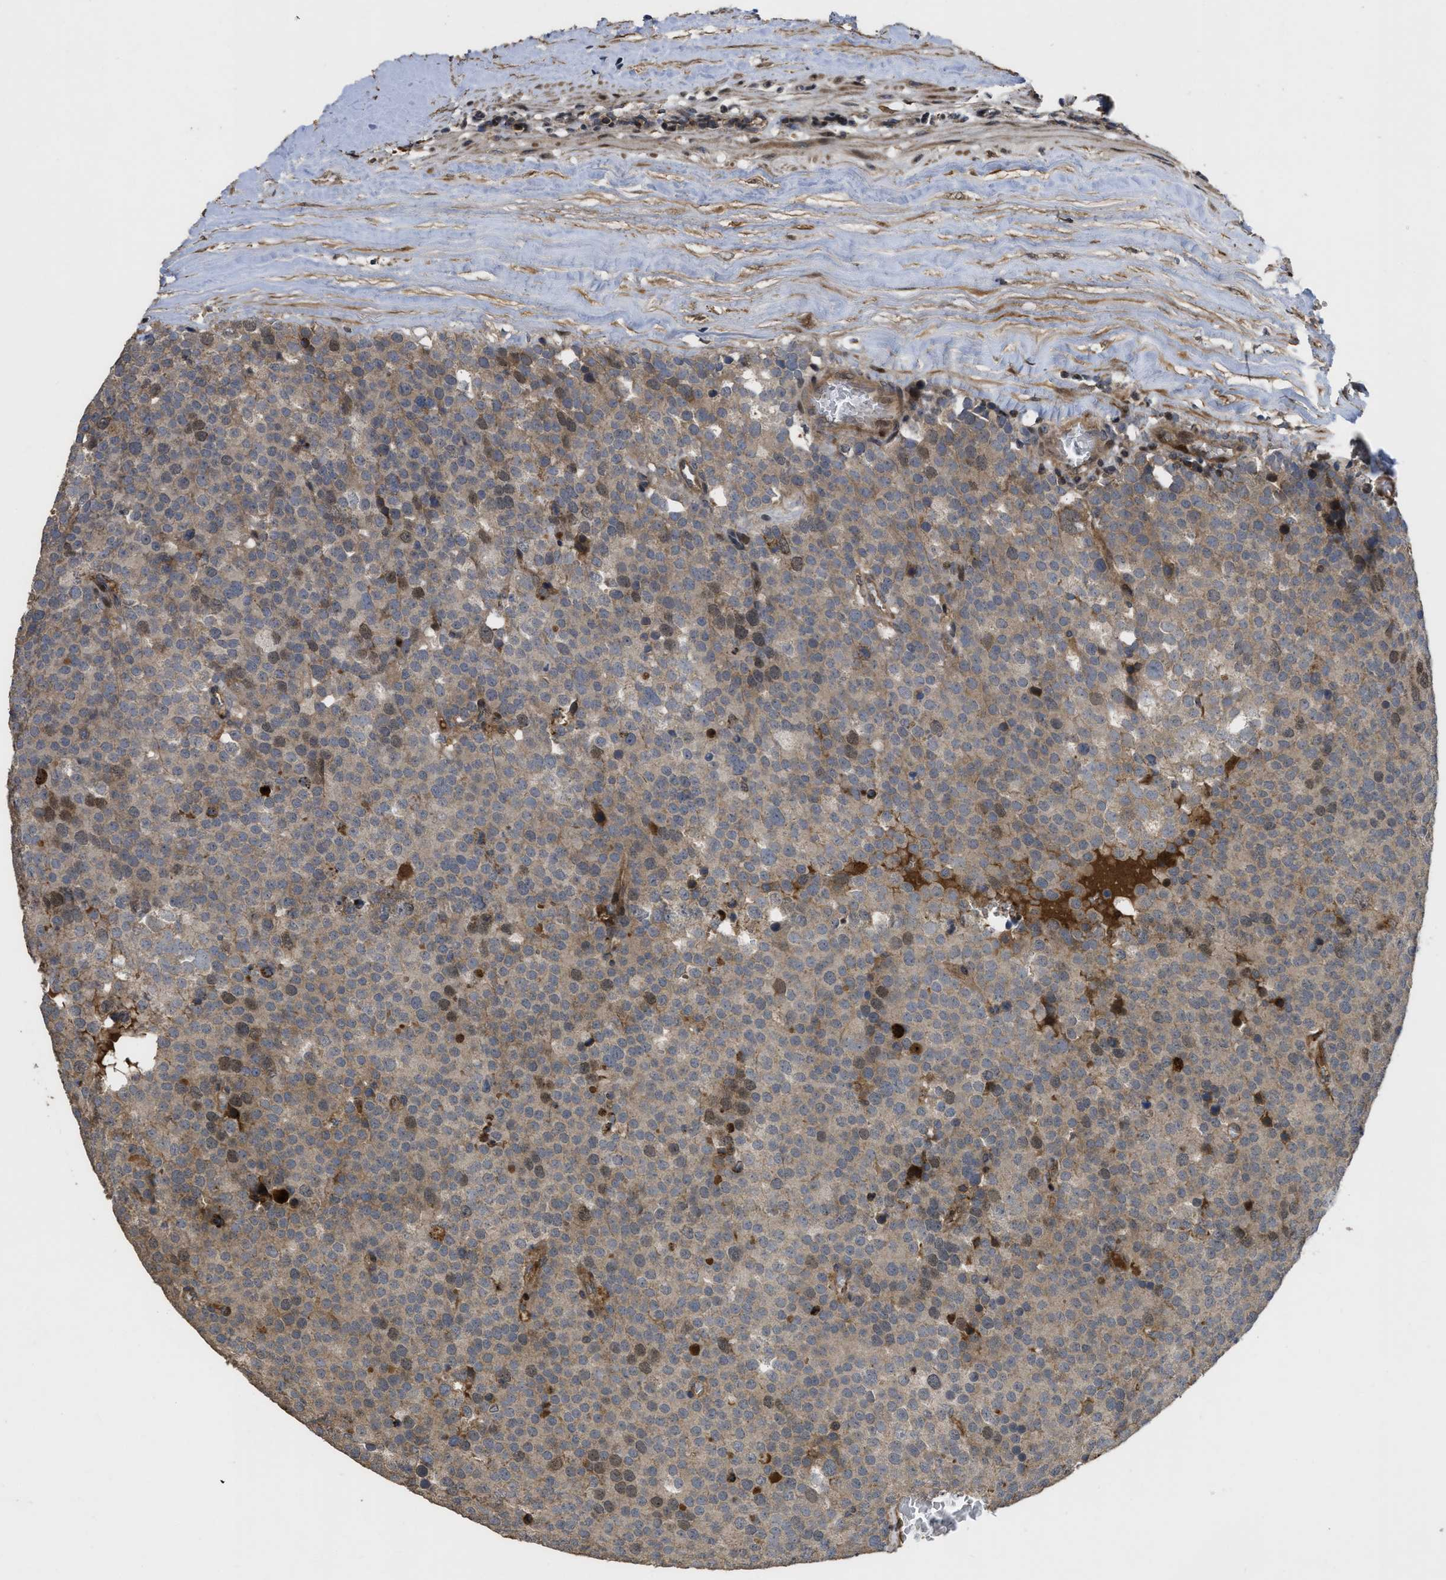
{"staining": {"intensity": "moderate", "quantity": "25%-75%", "location": "cytoplasmic/membranous"}, "tissue": "testis cancer", "cell_type": "Tumor cells", "image_type": "cancer", "snomed": [{"axis": "morphology", "description": "Normal tissue, NOS"}, {"axis": "morphology", "description": "Seminoma, NOS"}, {"axis": "topography", "description": "Testis"}], "caption": "Human testis cancer stained with a brown dye reveals moderate cytoplasmic/membranous positive positivity in approximately 25%-75% of tumor cells.", "gene": "CBR3", "patient": {"sex": "male", "age": 71}}